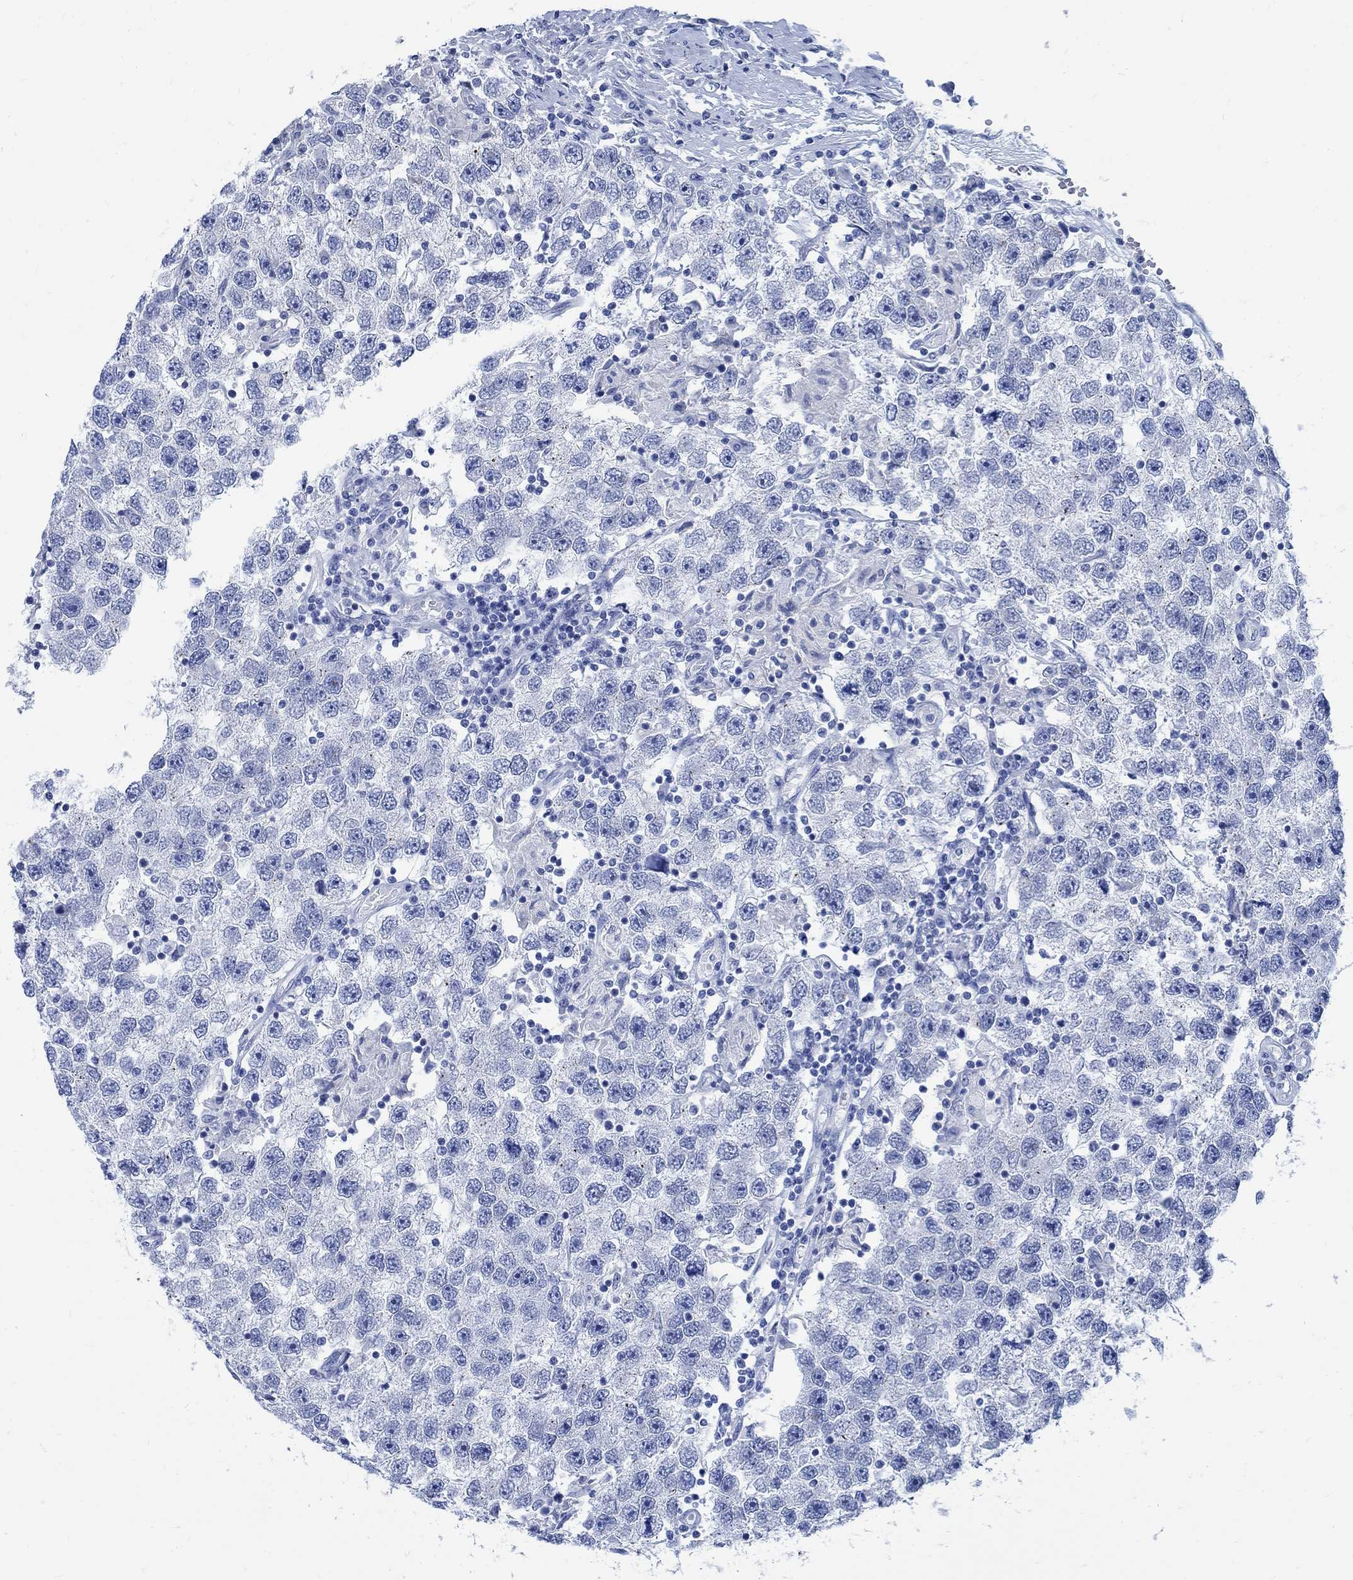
{"staining": {"intensity": "negative", "quantity": "none", "location": "none"}, "tissue": "testis cancer", "cell_type": "Tumor cells", "image_type": "cancer", "snomed": [{"axis": "morphology", "description": "Seminoma, NOS"}, {"axis": "topography", "description": "Testis"}], "caption": "Immunohistochemistry histopathology image of neoplastic tissue: testis cancer (seminoma) stained with DAB displays no significant protein positivity in tumor cells. The staining was performed using DAB to visualize the protein expression in brown, while the nuclei were stained in blue with hematoxylin (Magnification: 20x).", "gene": "CAMK2N1", "patient": {"sex": "male", "age": 26}}